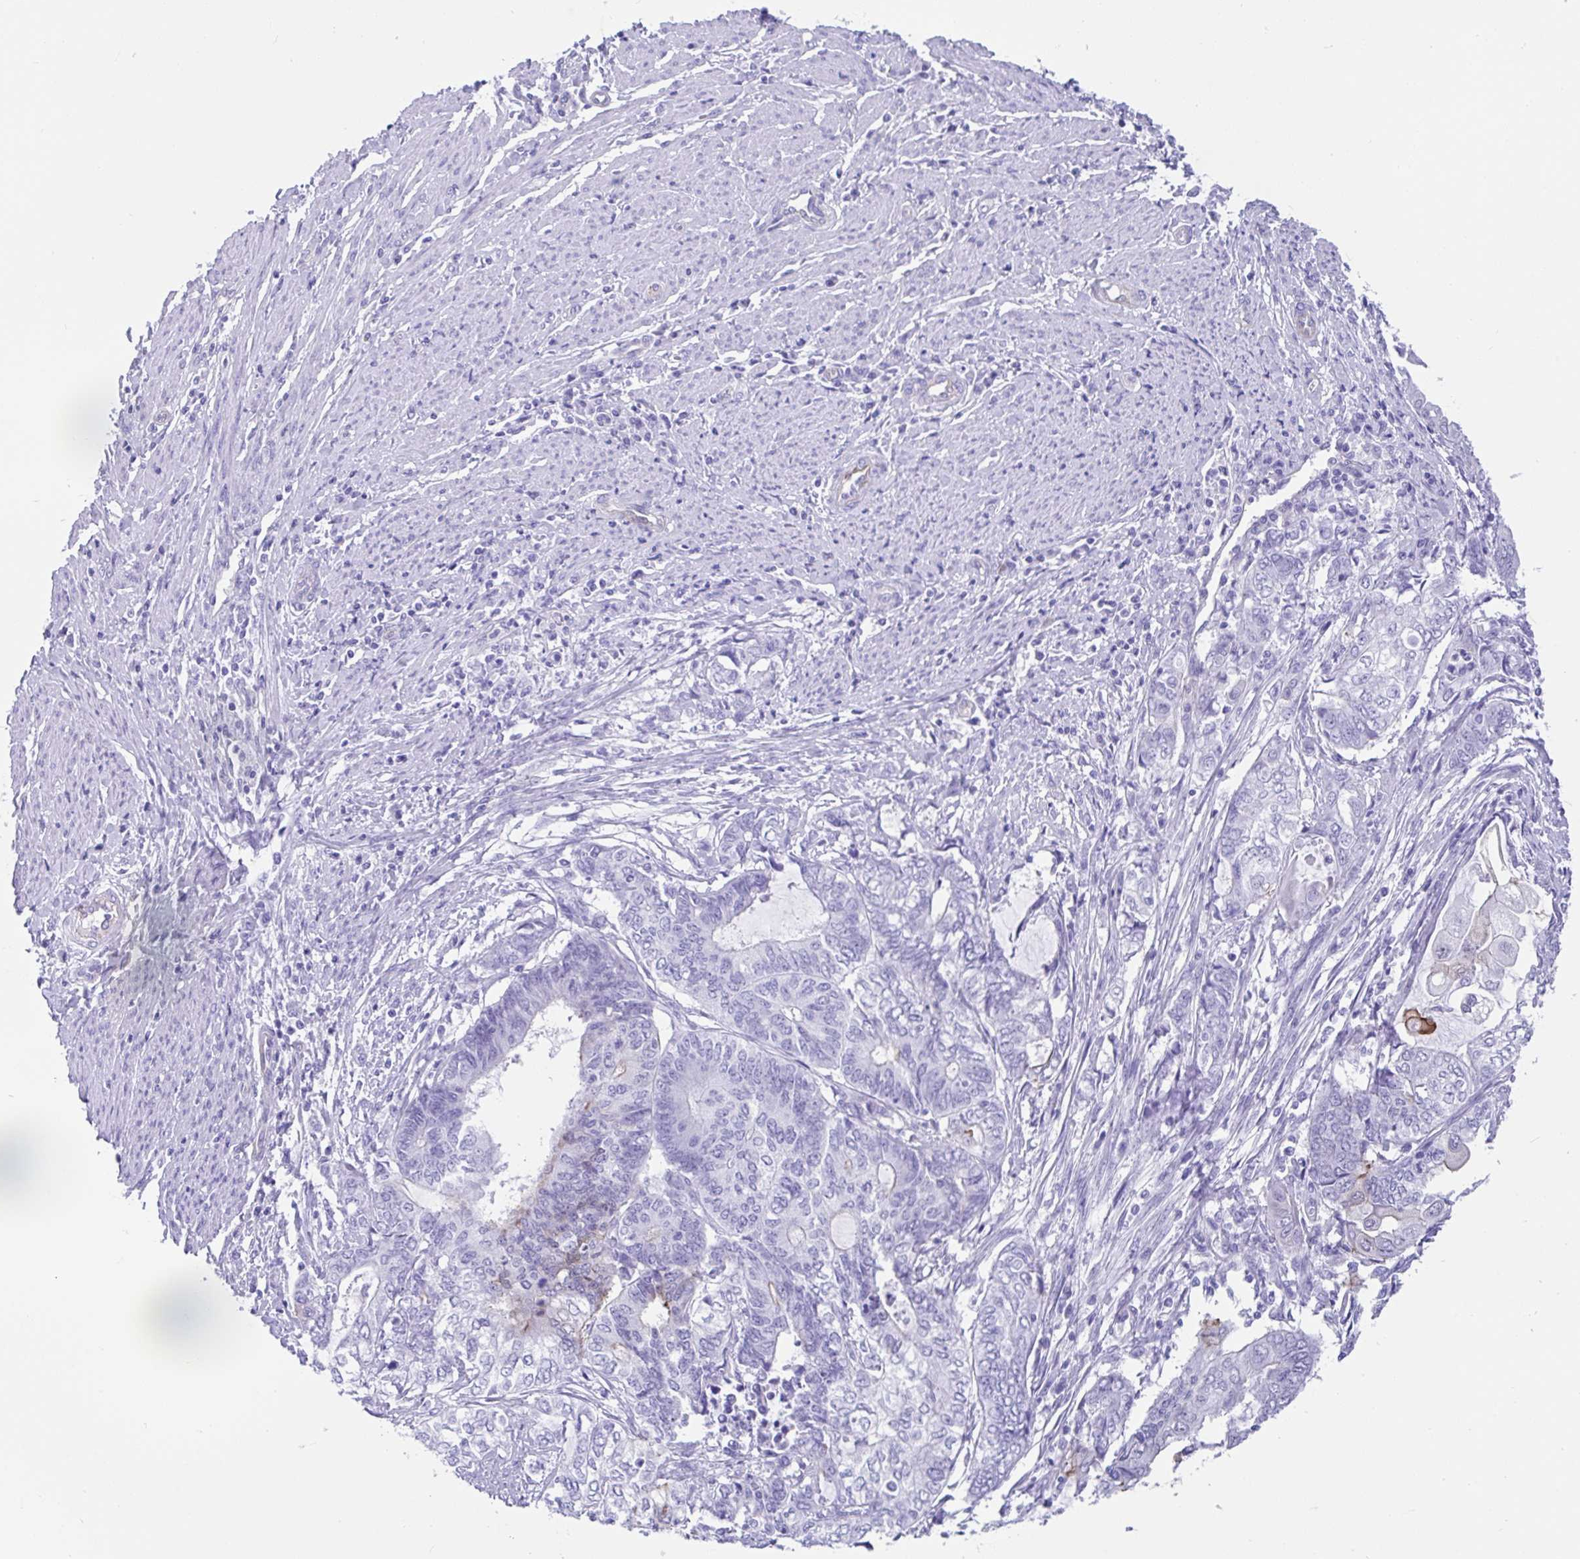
{"staining": {"intensity": "negative", "quantity": "none", "location": "none"}, "tissue": "endometrial cancer", "cell_type": "Tumor cells", "image_type": "cancer", "snomed": [{"axis": "morphology", "description": "Adenocarcinoma, NOS"}, {"axis": "topography", "description": "Uterus"}, {"axis": "topography", "description": "Endometrium"}], "caption": "Human endometrial cancer (adenocarcinoma) stained for a protein using IHC shows no staining in tumor cells.", "gene": "FAM107A", "patient": {"sex": "female", "age": 70}}